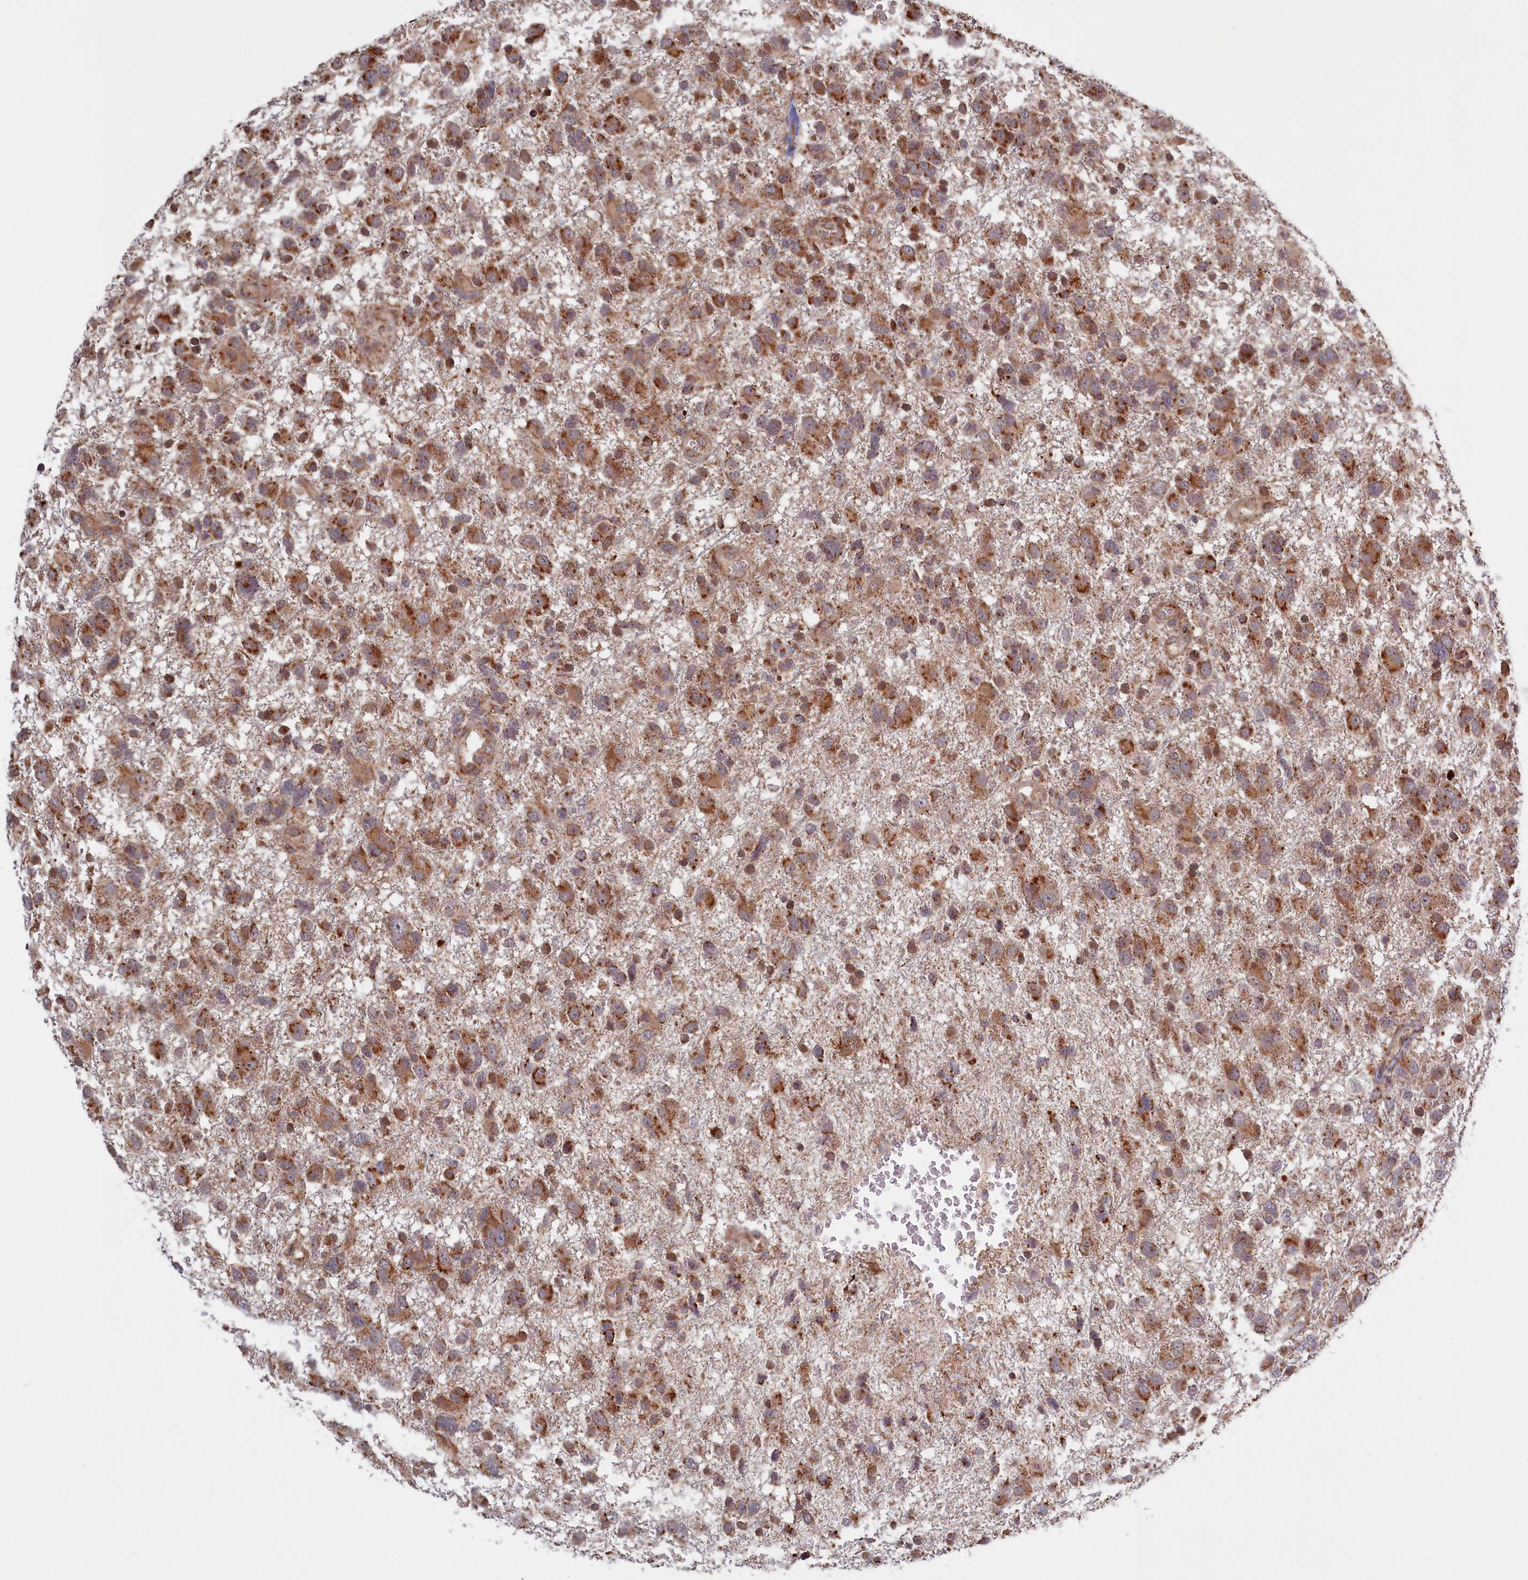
{"staining": {"intensity": "strong", "quantity": ">75%", "location": "cytoplasmic/membranous"}, "tissue": "glioma", "cell_type": "Tumor cells", "image_type": "cancer", "snomed": [{"axis": "morphology", "description": "Glioma, malignant, High grade"}, {"axis": "topography", "description": "Brain"}], "caption": "Immunohistochemistry (IHC) staining of malignant glioma (high-grade), which shows high levels of strong cytoplasmic/membranous positivity in about >75% of tumor cells indicating strong cytoplasmic/membranous protein positivity. The staining was performed using DAB (brown) for protein detection and nuclei were counterstained in hematoxylin (blue).", "gene": "PLA2G10", "patient": {"sex": "male", "age": 61}}